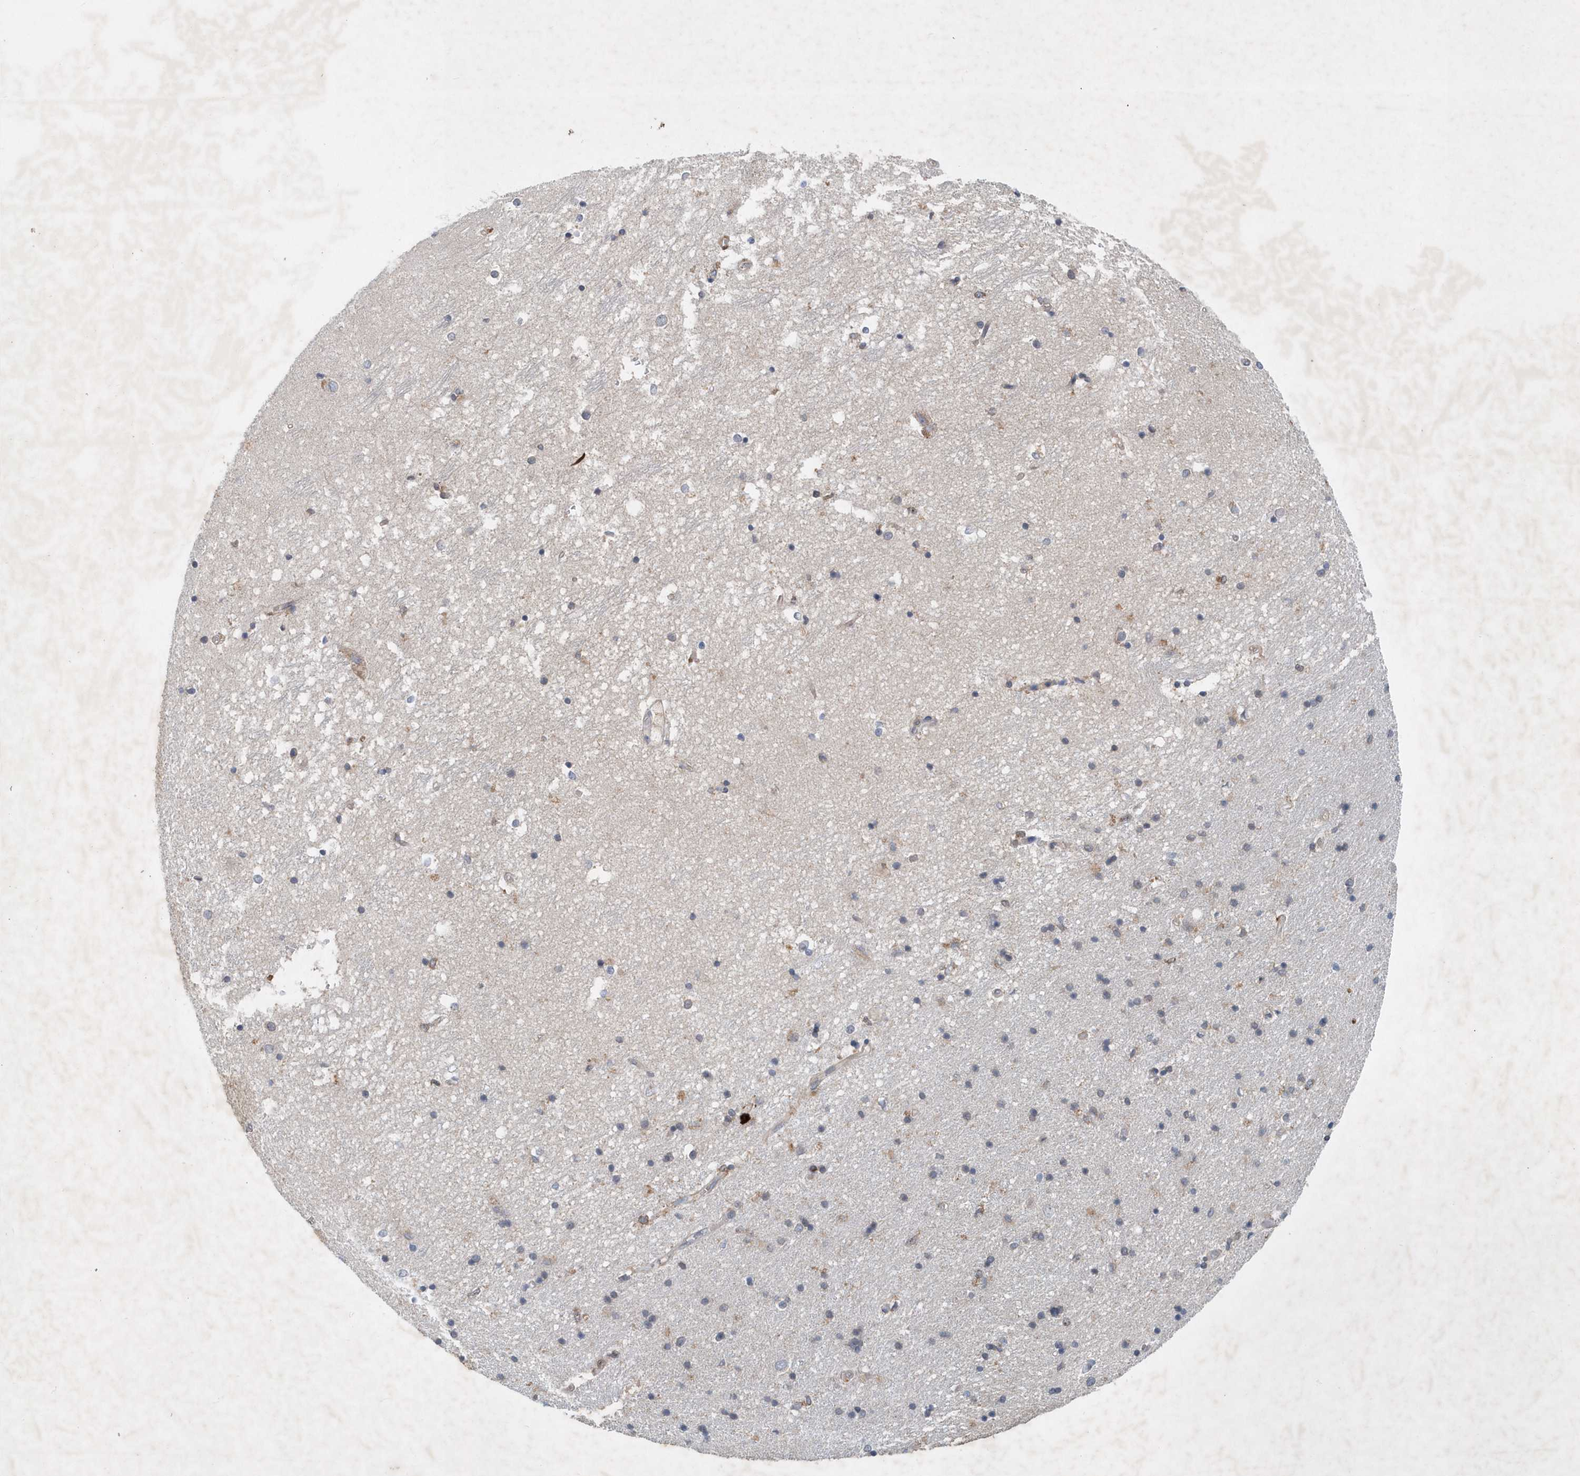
{"staining": {"intensity": "negative", "quantity": "none", "location": "none"}, "tissue": "hippocampus", "cell_type": "Glial cells", "image_type": "normal", "snomed": [{"axis": "morphology", "description": "Normal tissue, NOS"}, {"axis": "topography", "description": "Hippocampus"}], "caption": "Glial cells are negative for protein expression in benign human hippocampus. (DAB immunohistochemistry with hematoxylin counter stain).", "gene": "P2RY10", "patient": {"sex": "male", "age": 45}}